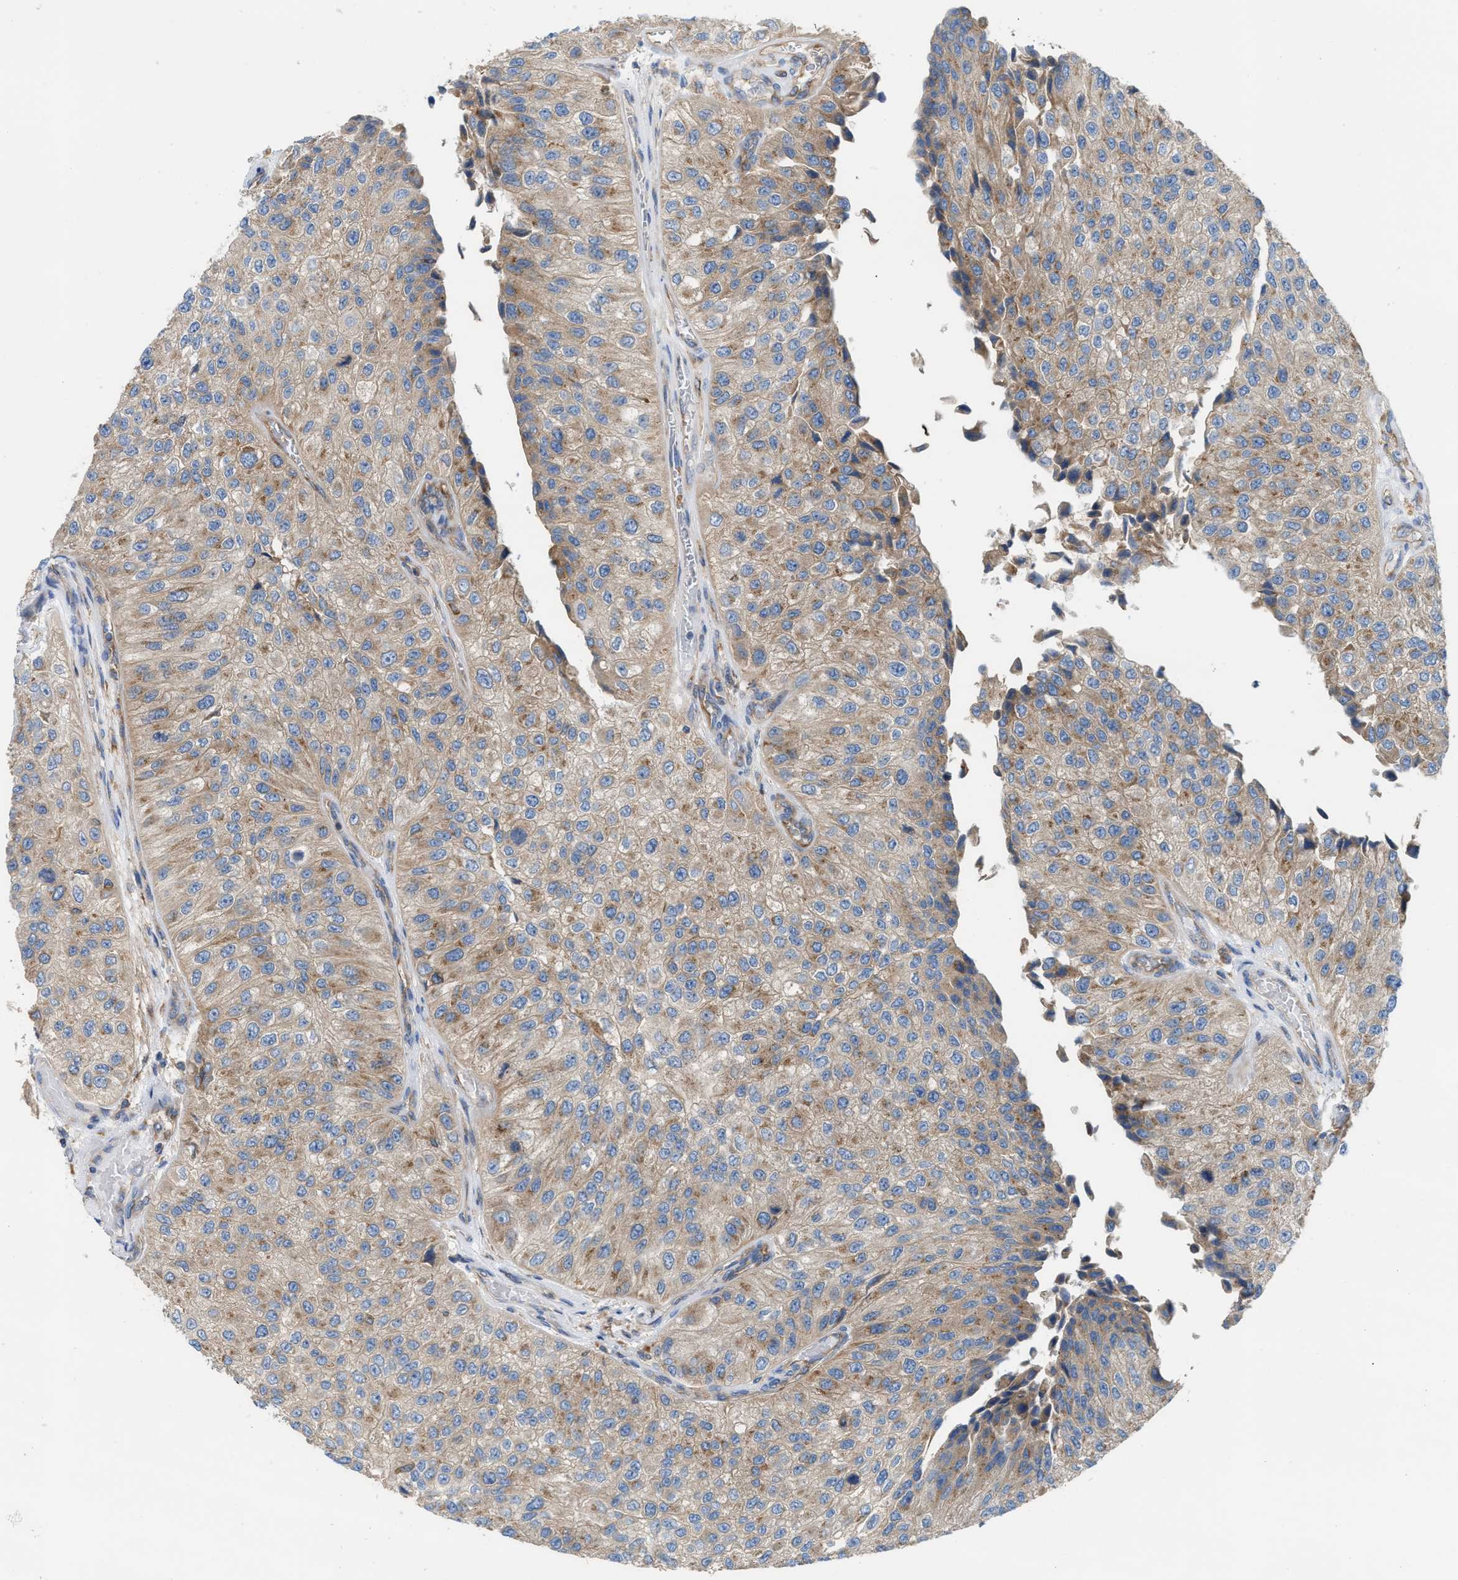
{"staining": {"intensity": "weak", "quantity": ">75%", "location": "cytoplasmic/membranous"}, "tissue": "urothelial cancer", "cell_type": "Tumor cells", "image_type": "cancer", "snomed": [{"axis": "morphology", "description": "Urothelial carcinoma, High grade"}, {"axis": "topography", "description": "Kidney"}, {"axis": "topography", "description": "Urinary bladder"}], "caption": "This micrograph exhibits immunohistochemistry (IHC) staining of urothelial cancer, with low weak cytoplasmic/membranous expression in about >75% of tumor cells.", "gene": "TBC1D15", "patient": {"sex": "male", "age": 77}}